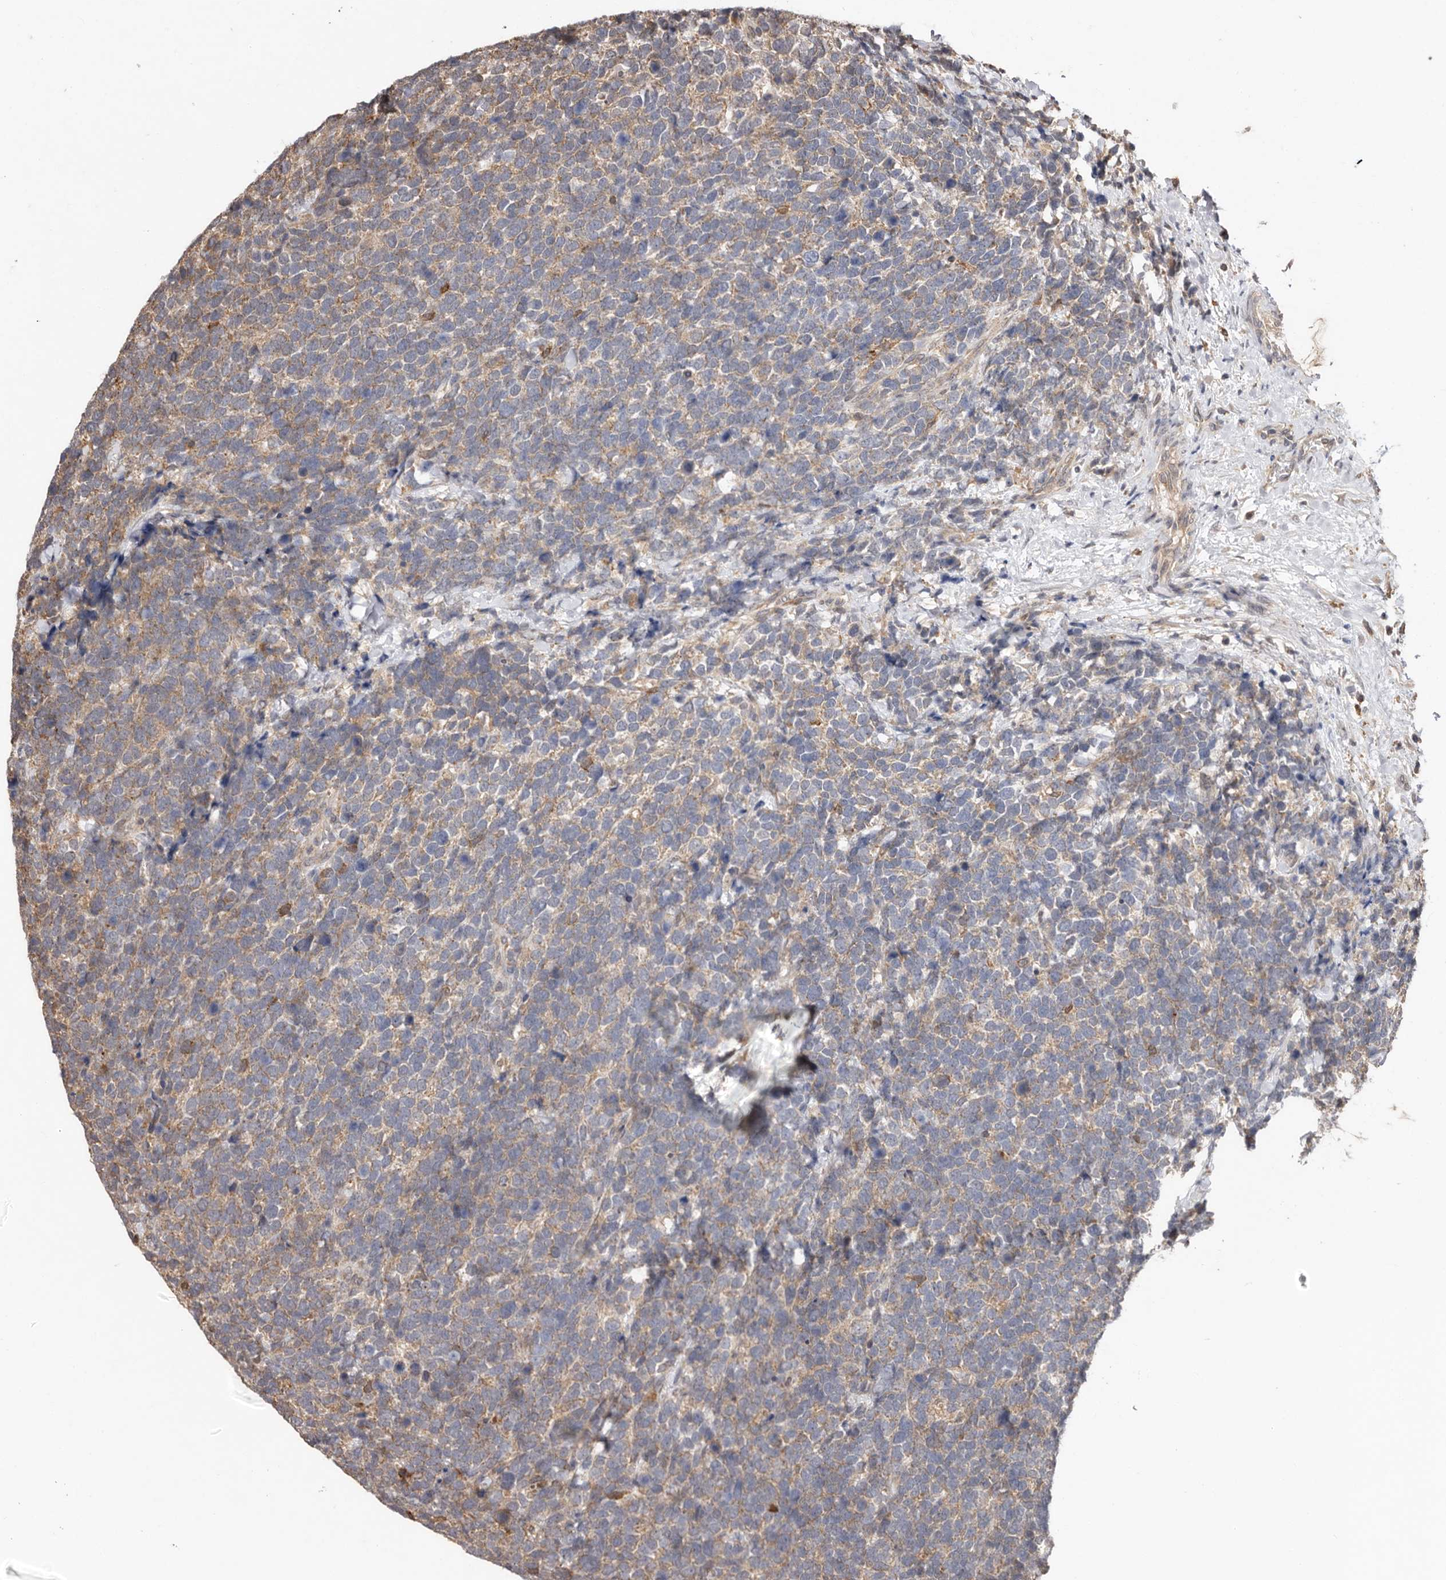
{"staining": {"intensity": "weak", "quantity": ">75%", "location": "cytoplasmic/membranous"}, "tissue": "urothelial cancer", "cell_type": "Tumor cells", "image_type": "cancer", "snomed": [{"axis": "morphology", "description": "Urothelial carcinoma, High grade"}, {"axis": "topography", "description": "Urinary bladder"}], "caption": "A brown stain shows weak cytoplasmic/membranous staining of a protein in urothelial cancer tumor cells.", "gene": "RSPO2", "patient": {"sex": "female", "age": 82}}